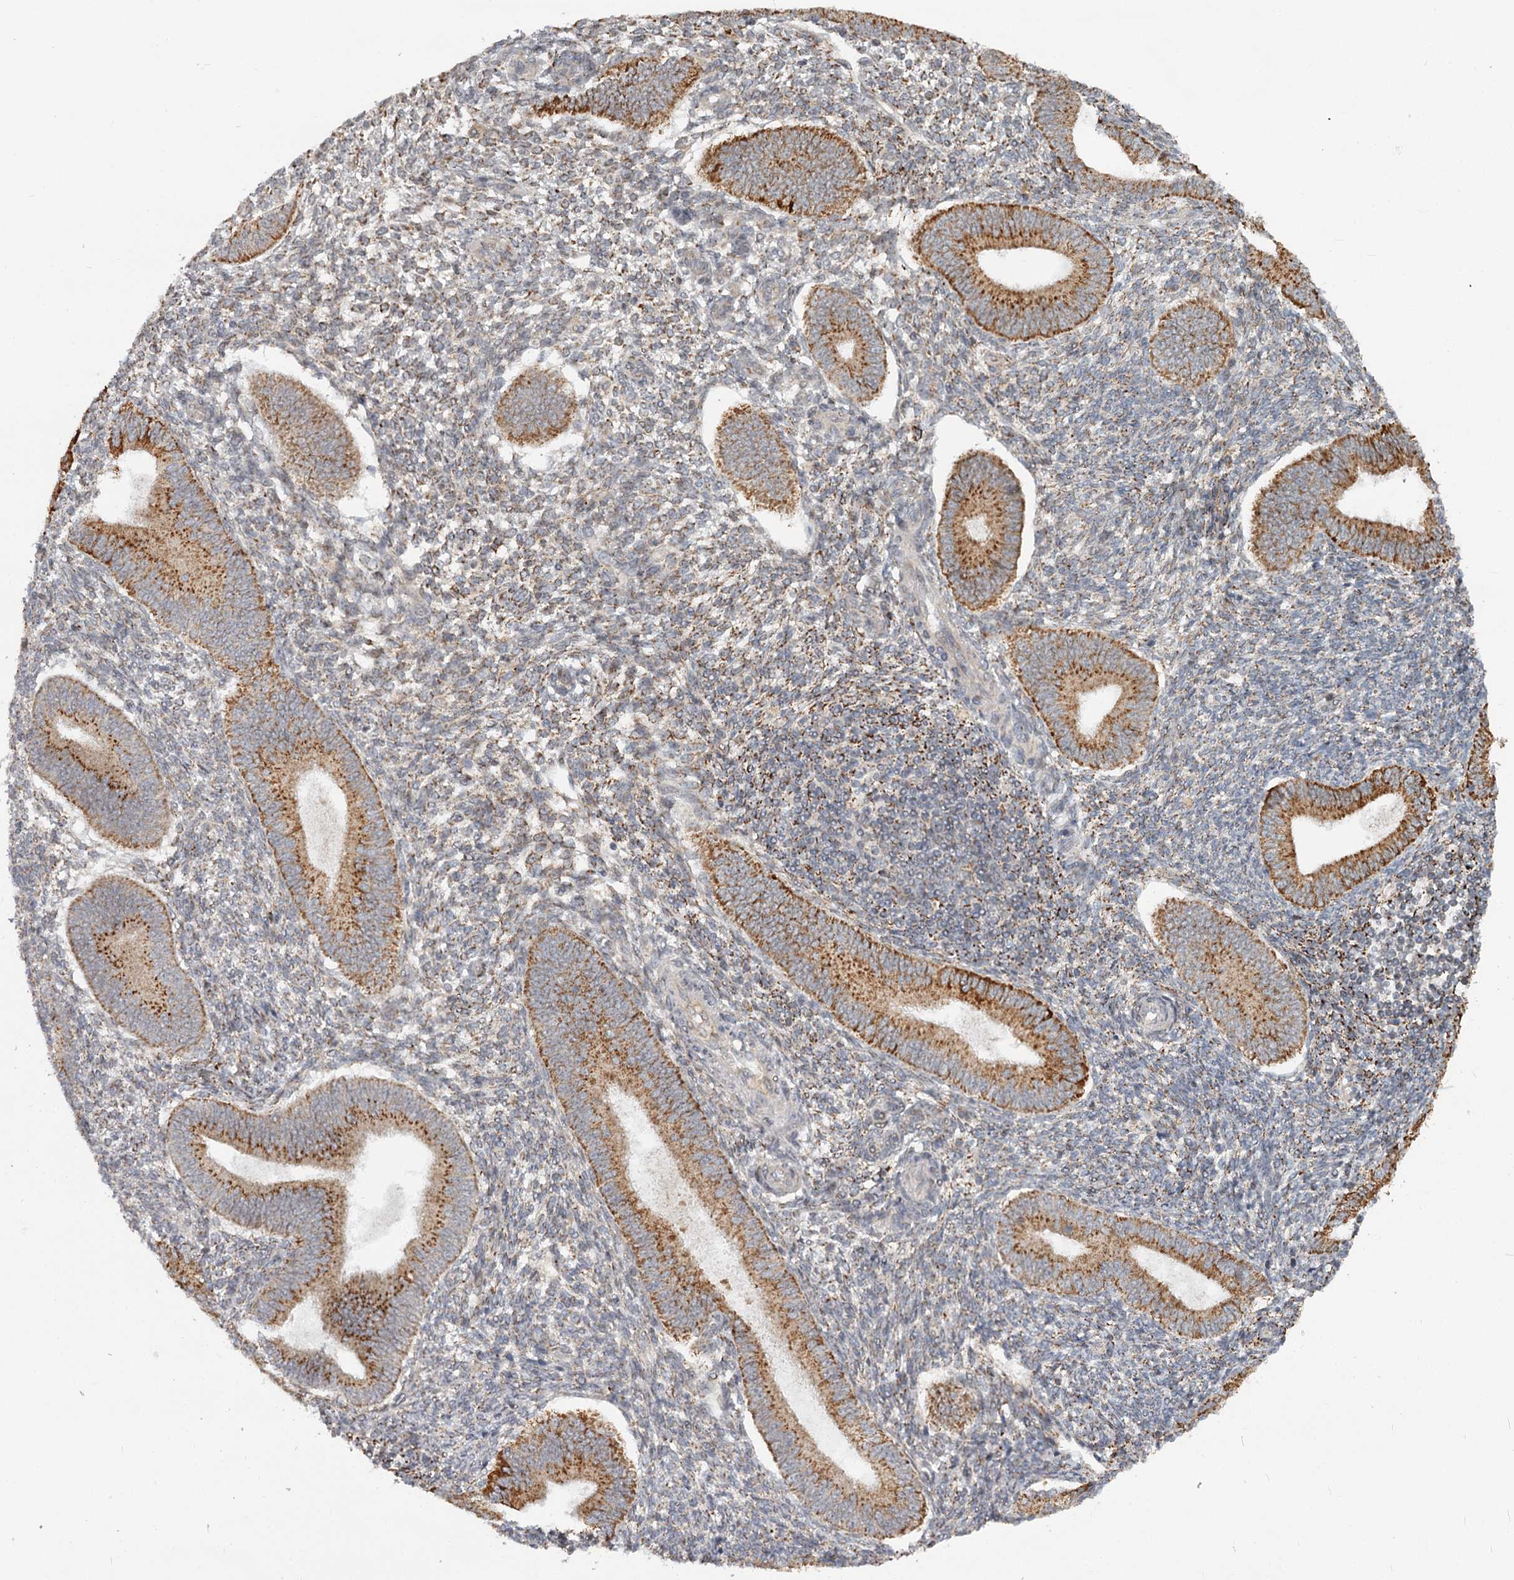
{"staining": {"intensity": "moderate", "quantity": "25%-75%", "location": "cytoplasmic/membranous"}, "tissue": "endometrium", "cell_type": "Cells in endometrial stroma", "image_type": "normal", "snomed": [{"axis": "morphology", "description": "Normal tissue, NOS"}, {"axis": "topography", "description": "Uterus"}, {"axis": "topography", "description": "Endometrium"}], "caption": "A photomicrograph of human endometrium stained for a protein reveals moderate cytoplasmic/membranous brown staining in cells in endometrial stroma.", "gene": "CDC123", "patient": {"sex": "female", "age": 48}}